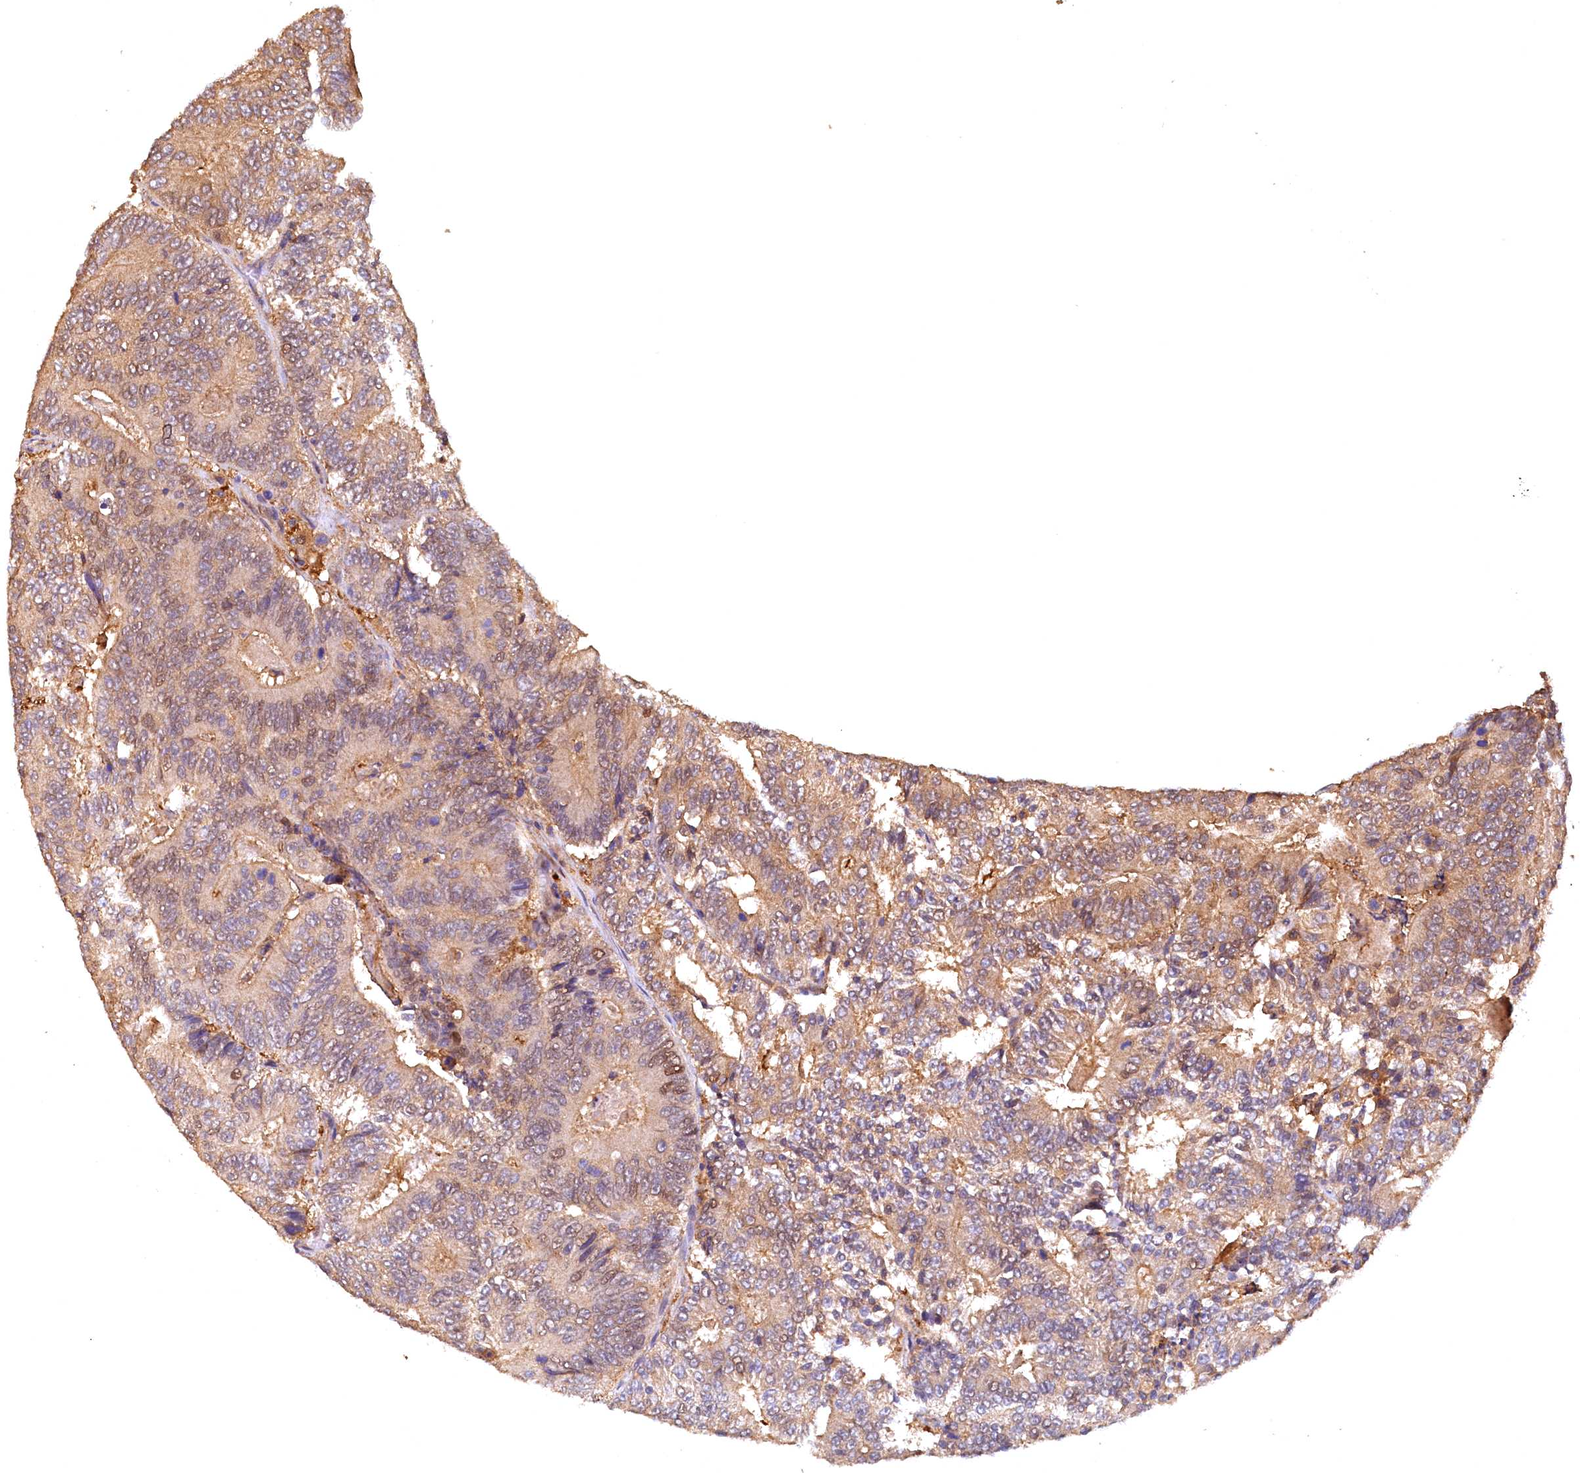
{"staining": {"intensity": "moderate", "quantity": ">75%", "location": "cytoplasmic/membranous"}, "tissue": "colorectal cancer", "cell_type": "Tumor cells", "image_type": "cancer", "snomed": [{"axis": "morphology", "description": "Adenocarcinoma, NOS"}, {"axis": "topography", "description": "Colon"}], "caption": "Adenocarcinoma (colorectal) was stained to show a protein in brown. There is medium levels of moderate cytoplasmic/membranous expression in about >75% of tumor cells.", "gene": "UBL7", "patient": {"sex": "male", "age": 83}}